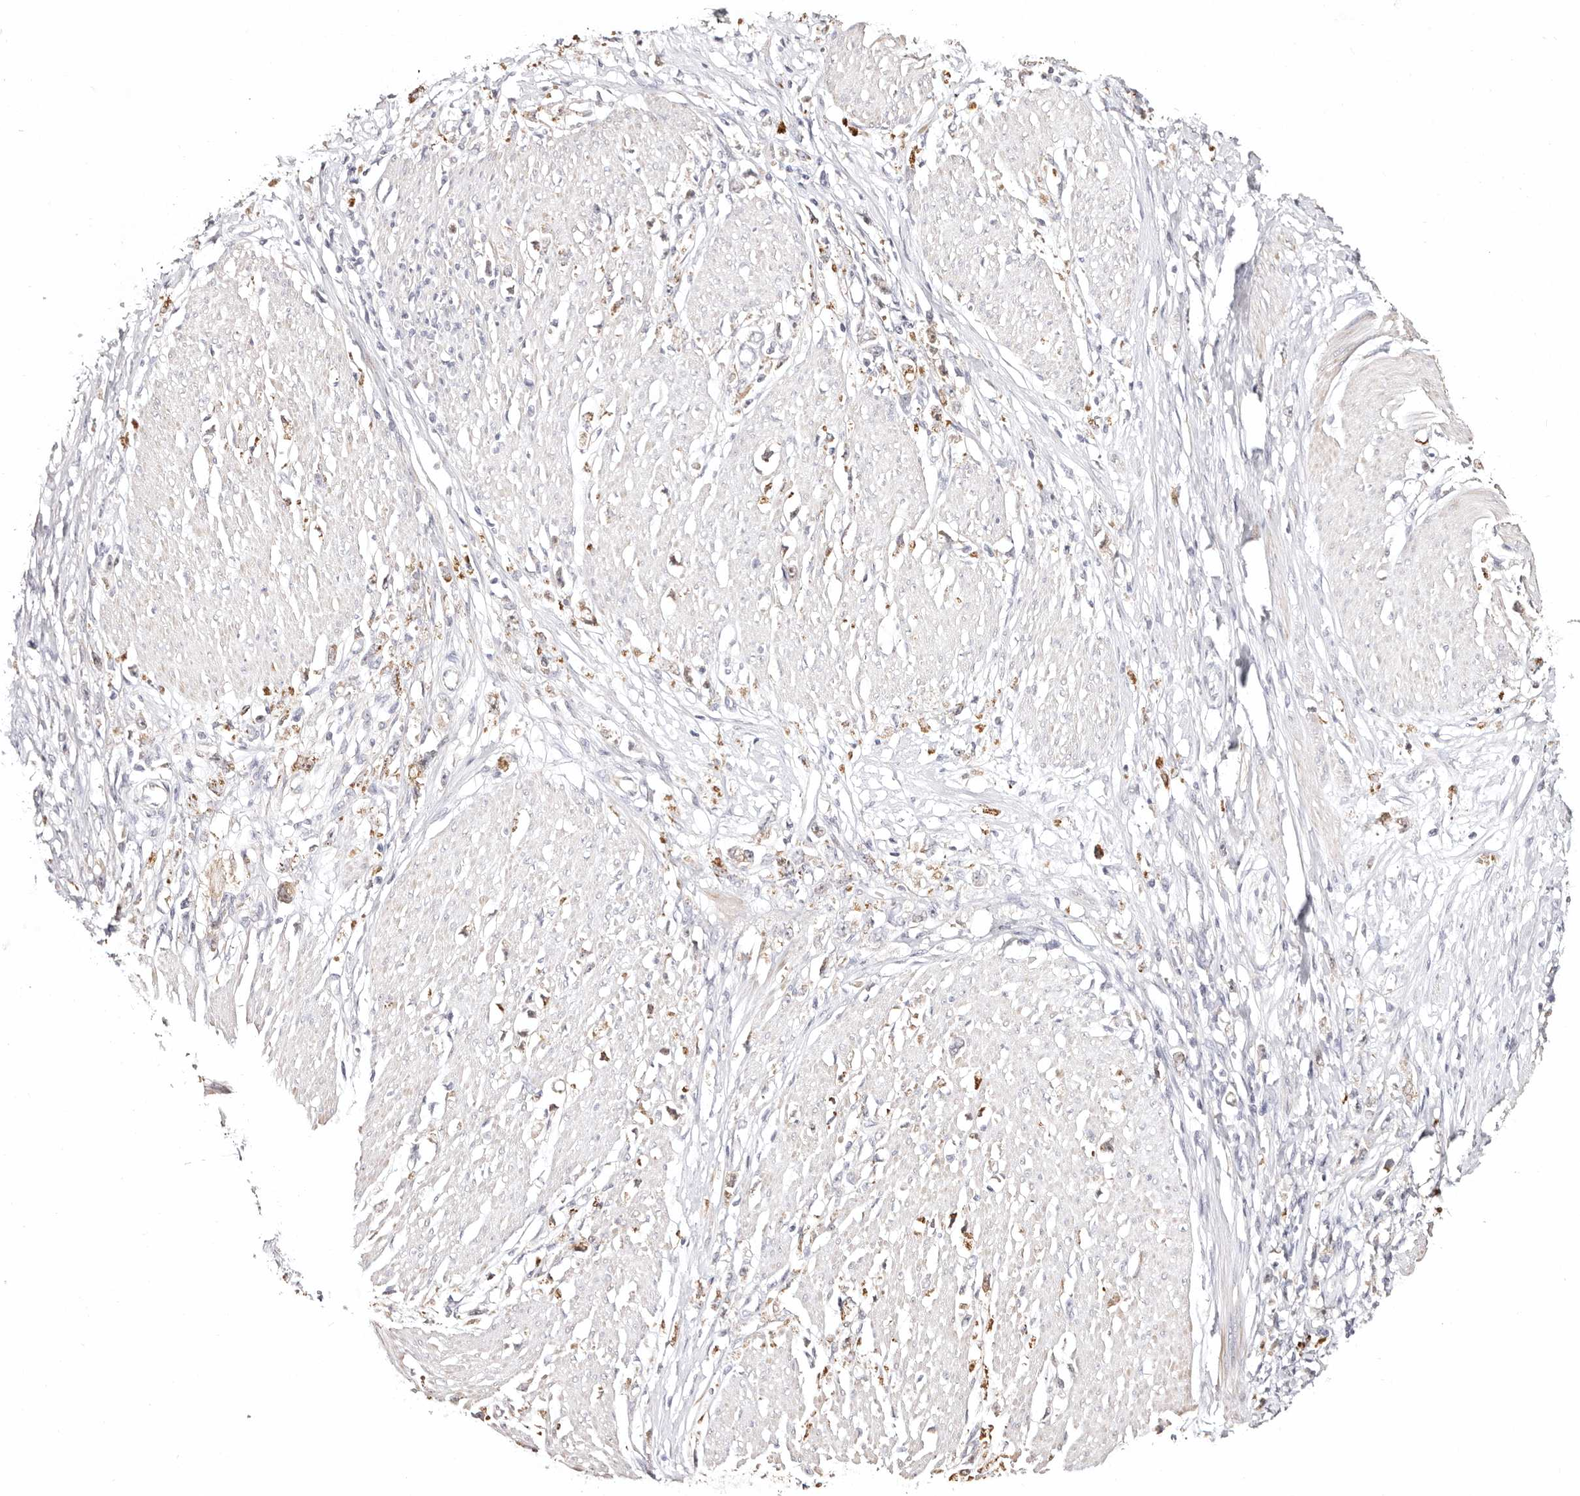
{"staining": {"intensity": "weak", "quantity": "<25%", "location": "cytoplasmic/membranous,nuclear"}, "tissue": "stomach cancer", "cell_type": "Tumor cells", "image_type": "cancer", "snomed": [{"axis": "morphology", "description": "Adenocarcinoma, NOS"}, {"axis": "topography", "description": "Stomach"}], "caption": "Immunohistochemistry (IHC) of stomach cancer (adenocarcinoma) demonstrates no staining in tumor cells.", "gene": "BCL2L15", "patient": {"sex": "female", "age": 59}}